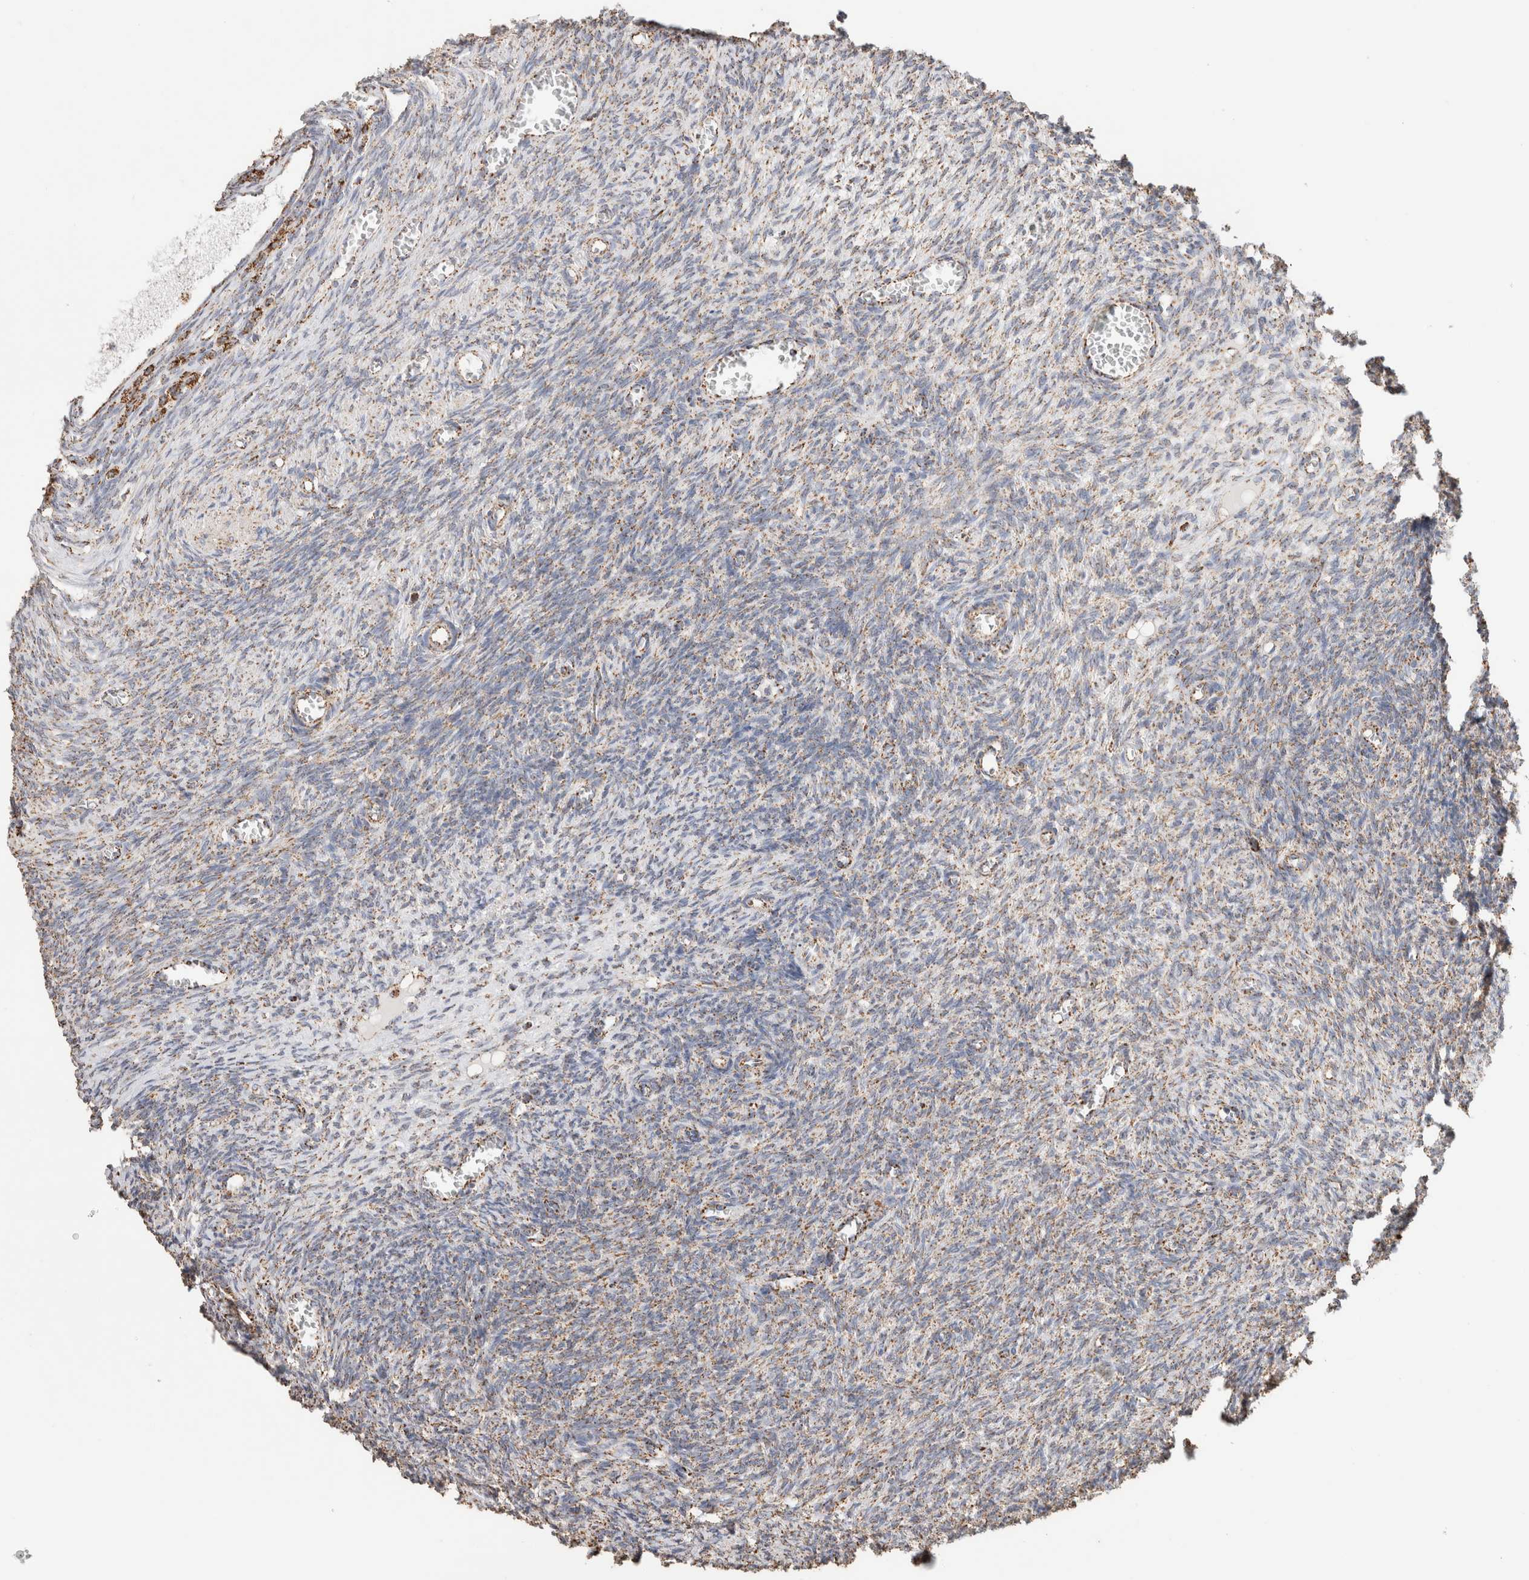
{"staining": {"intensity": "strong", "quantity": ">75%", "location": "cytoplasmic/membranous"}, "tissue": "ovary", "cell_type": "Follicle cells", "image_type": "normal", "snomed": [{"axis": "morphology", "description": "Normal tissue, NOS"}, {"axis": "topography", "description": "Ovary"}], "caption": "A micrograph of human ovary stained for a protein reveals strong cytoplasmic/membranous brown staining in follicle cells. Using DAB (brown) and hematoxylin (blue) stains, captured at high magnification using brightfield microscopy.", "gene": "C1QBP", "patient": {"sex": "female", "age": 27}}